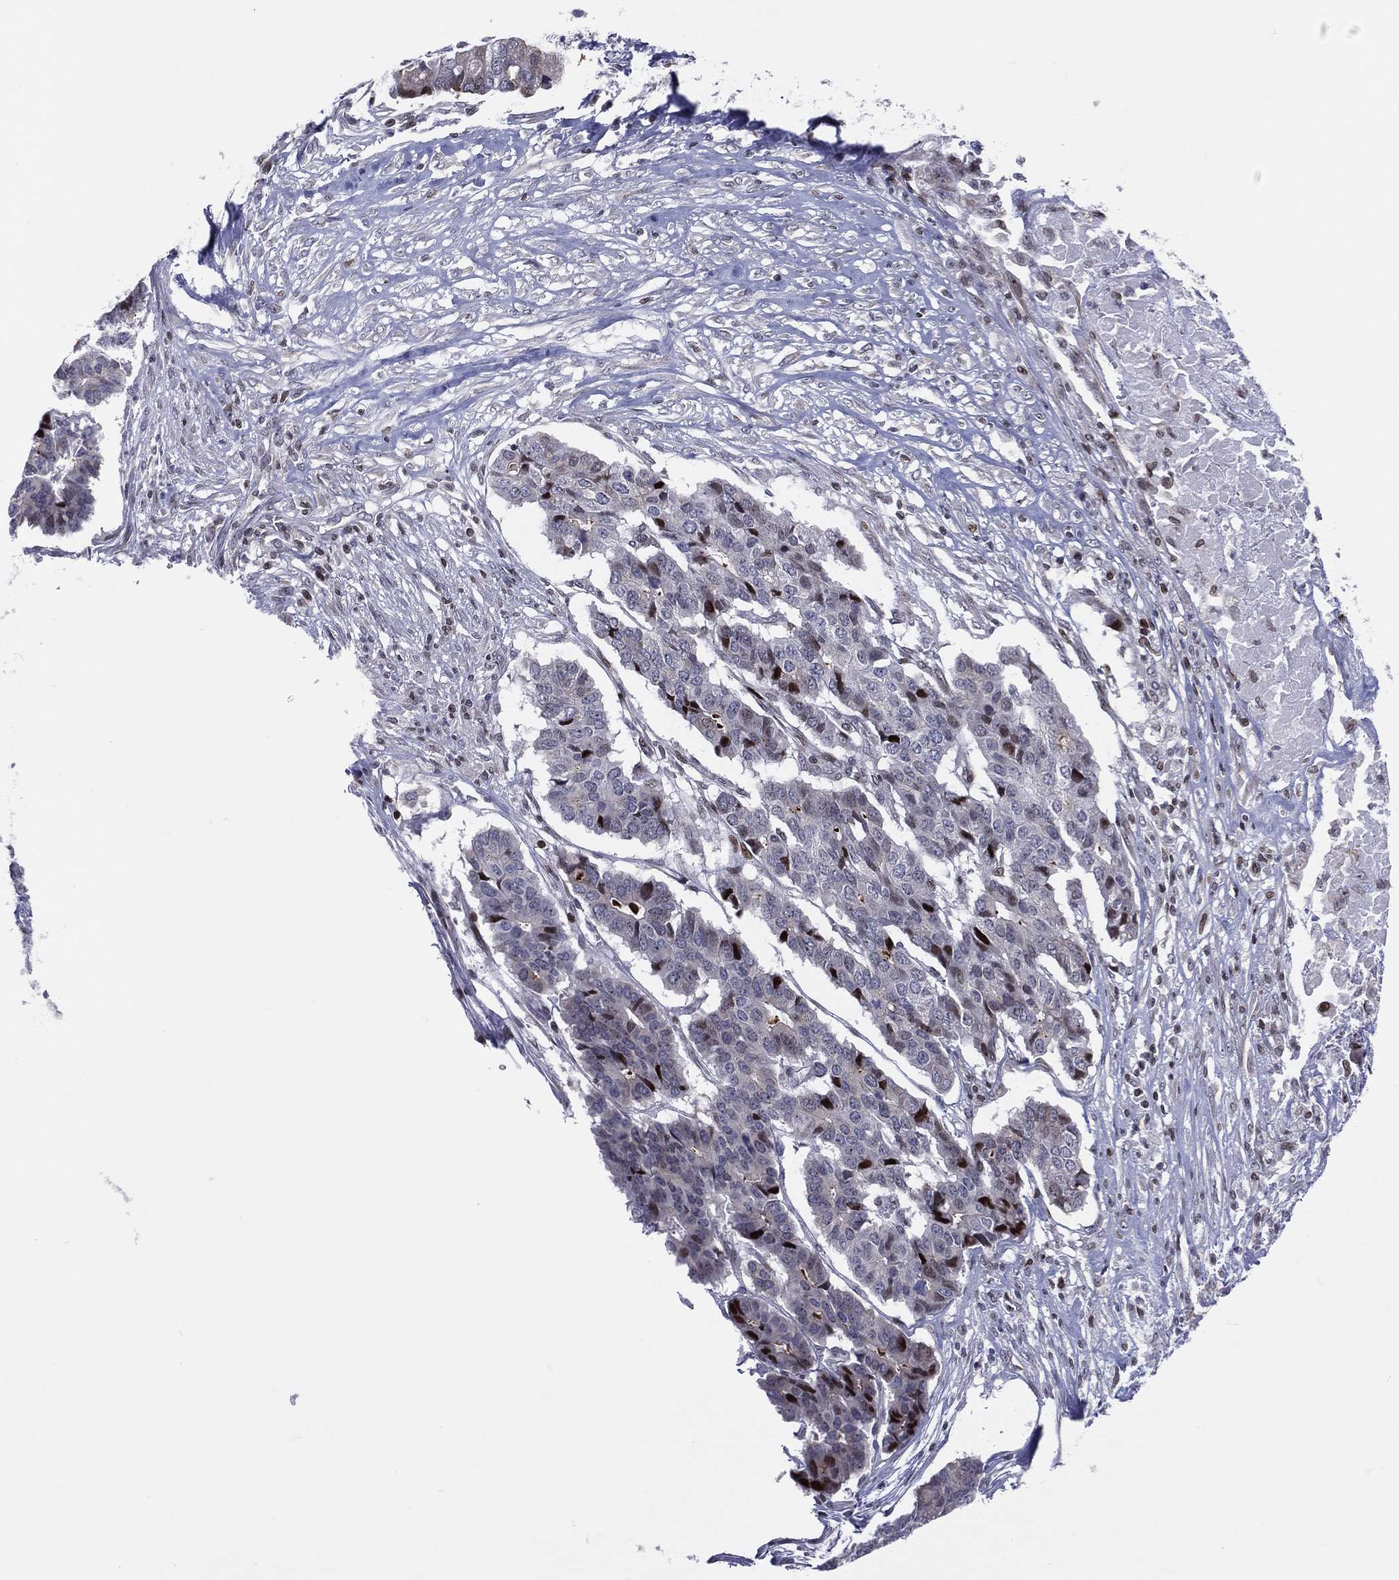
{"staining": {"intensity": "moderate", "quantity": "<25%", "location": "nuclear"}, "tissue": "pancreatic cancer", "cell_type": "Tumor cells", "image_type": "cancer", "snomed": [{"axis": "morphology", "description": "Adenocarcinoma, NOS"}, {"axis": "topography", "description": "Pancreas"}], "caption": "Protein staining of pancreatic adenocarcinoma tissue displays moderate nuclear expression in about <25% of tumor cells.", "gene": "DBF4B", "patient": {"sex": "male", "age": 50}}